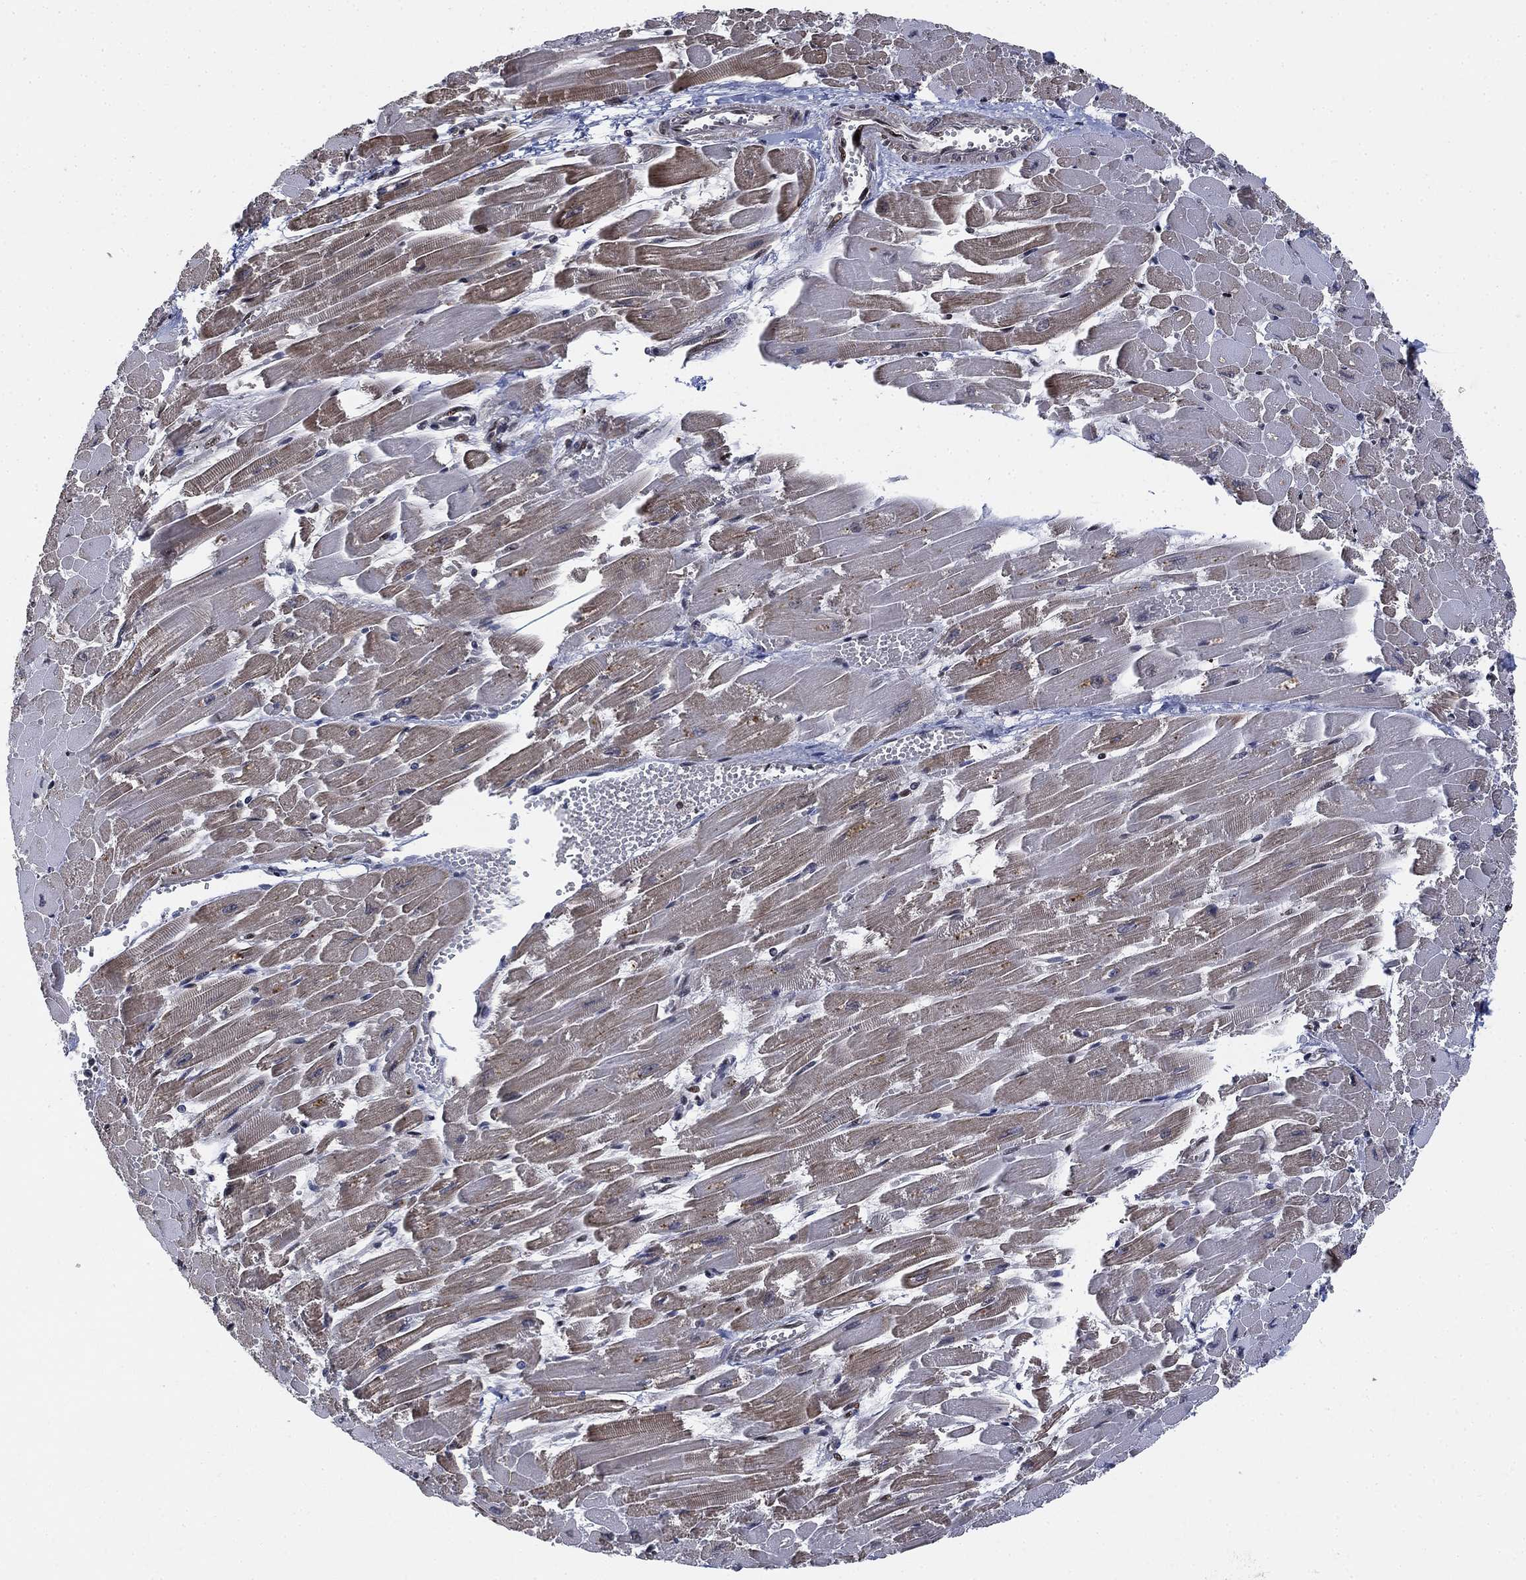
{"staining": {"intensity": "moderate", "quantity": "<25%", "location": "cytoplasmic/membranous"}, "tissue": "heart muscle", "cell_type": "Cardiomyocytes", "image_type": "normal", "snomed": [{"axis": "morphology", "description": "Normal tissue, NOS"}, {"axis": "topography", "description": "Heart"}], "caption": "The photomicrograph reveals immunohistochemical staining of benign heart muscle. There is moderate cytoplasmic/membranous staining is present in about <25% of cardiomyocytes.", "gene": "ZSCAN30", "patient": {"sex": "female", "age": 52}}